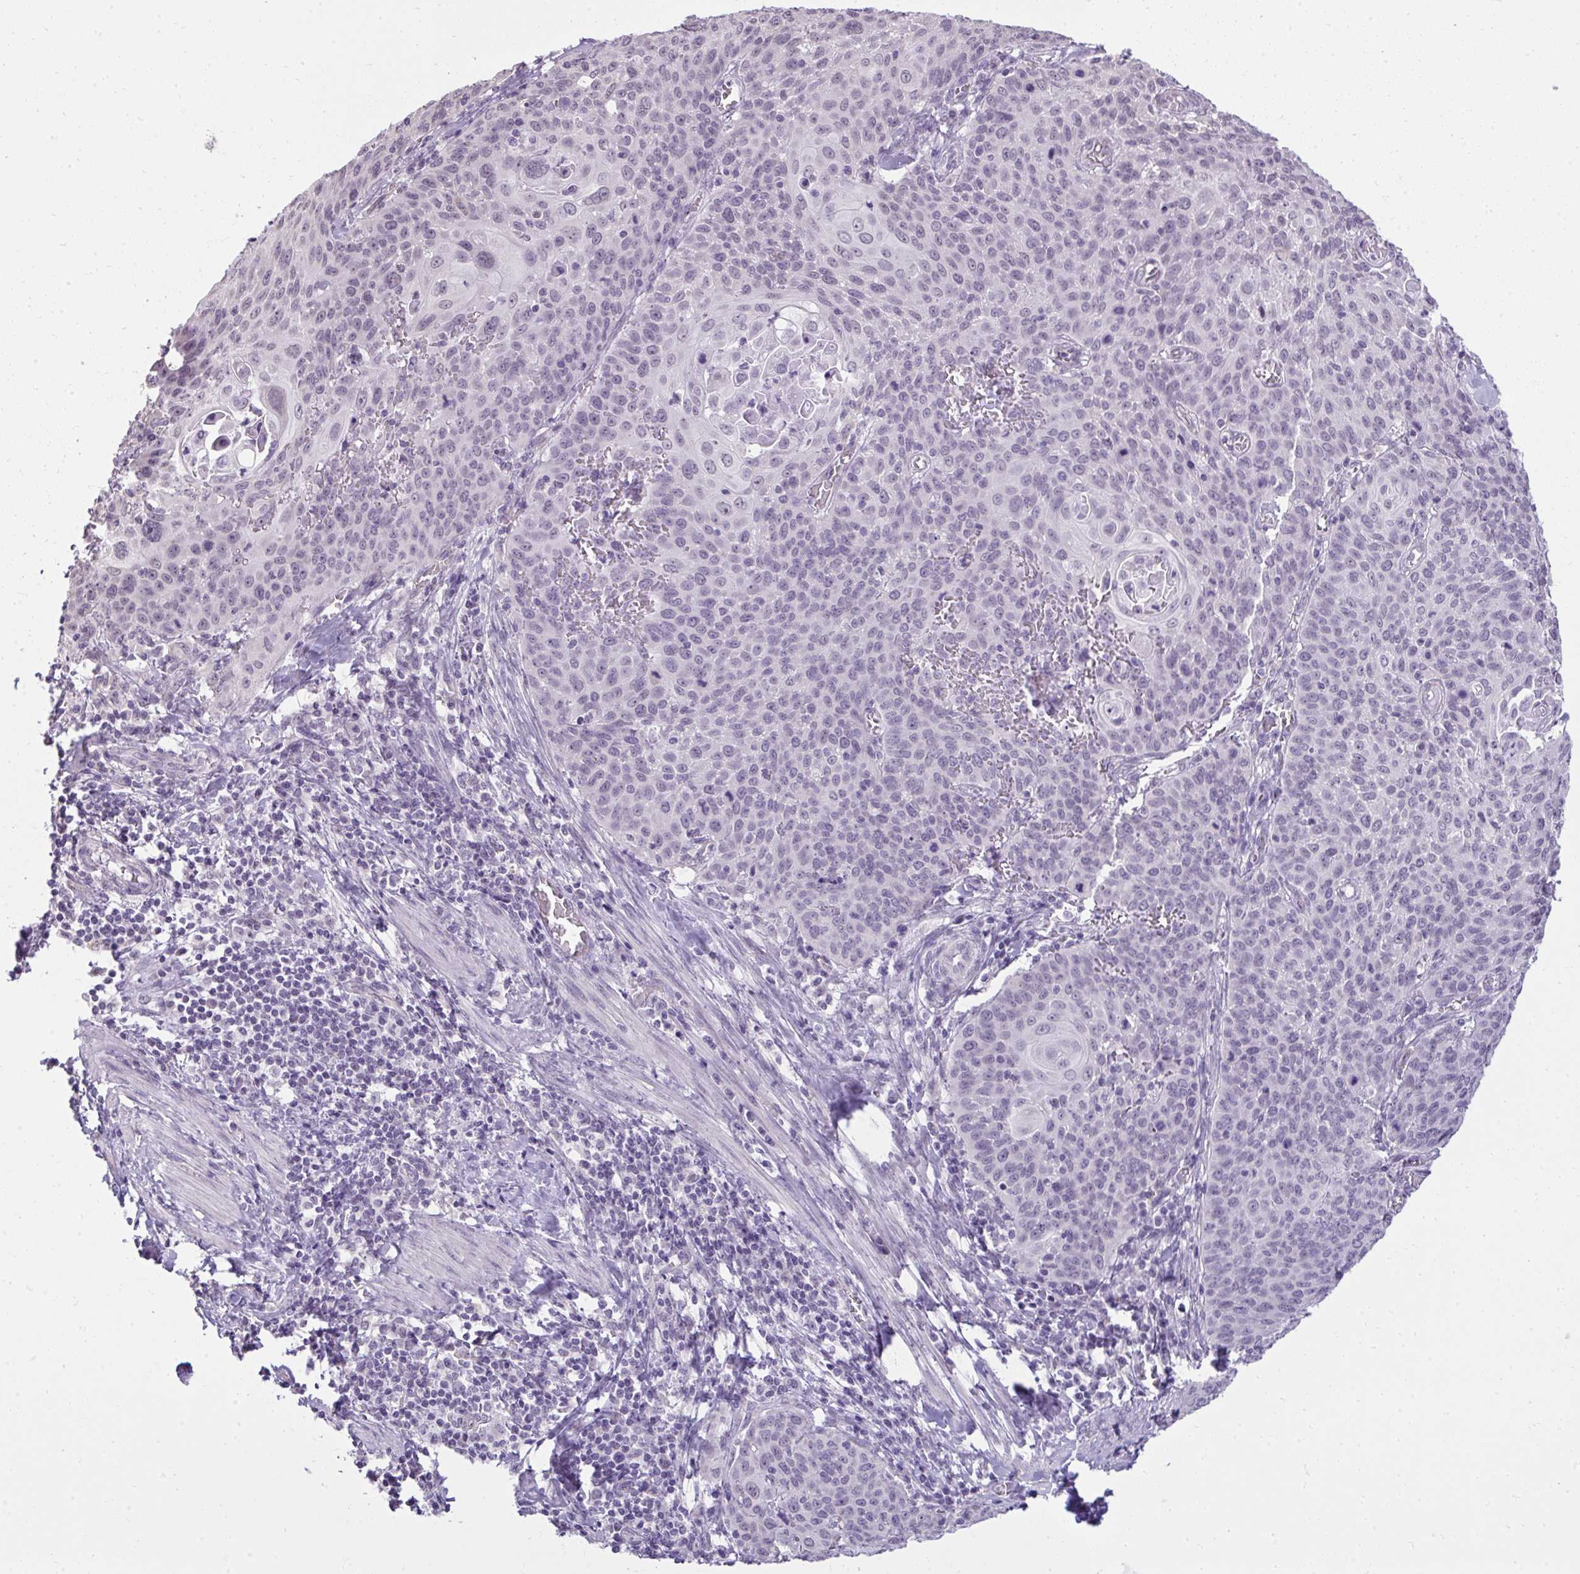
{"staining": {"intensity": "negative", "quantity": "none", "location": "none"}, "tissue": "cervical cancer", "cell_type": "Tumor cells", "image_type": "cancer", "snomed": [{"axis": "morphology", "description": "Squamous cell carcinoma, NOS"}, {"axis": "topography", "description": "Cervix"}], "caption": "Photomicrograph shows no protein positivity in tumor cells of cervical squamous cell carcinoma tissue.", "gene": "NPPA", "patient": {"sex": "female", "age": 65}}